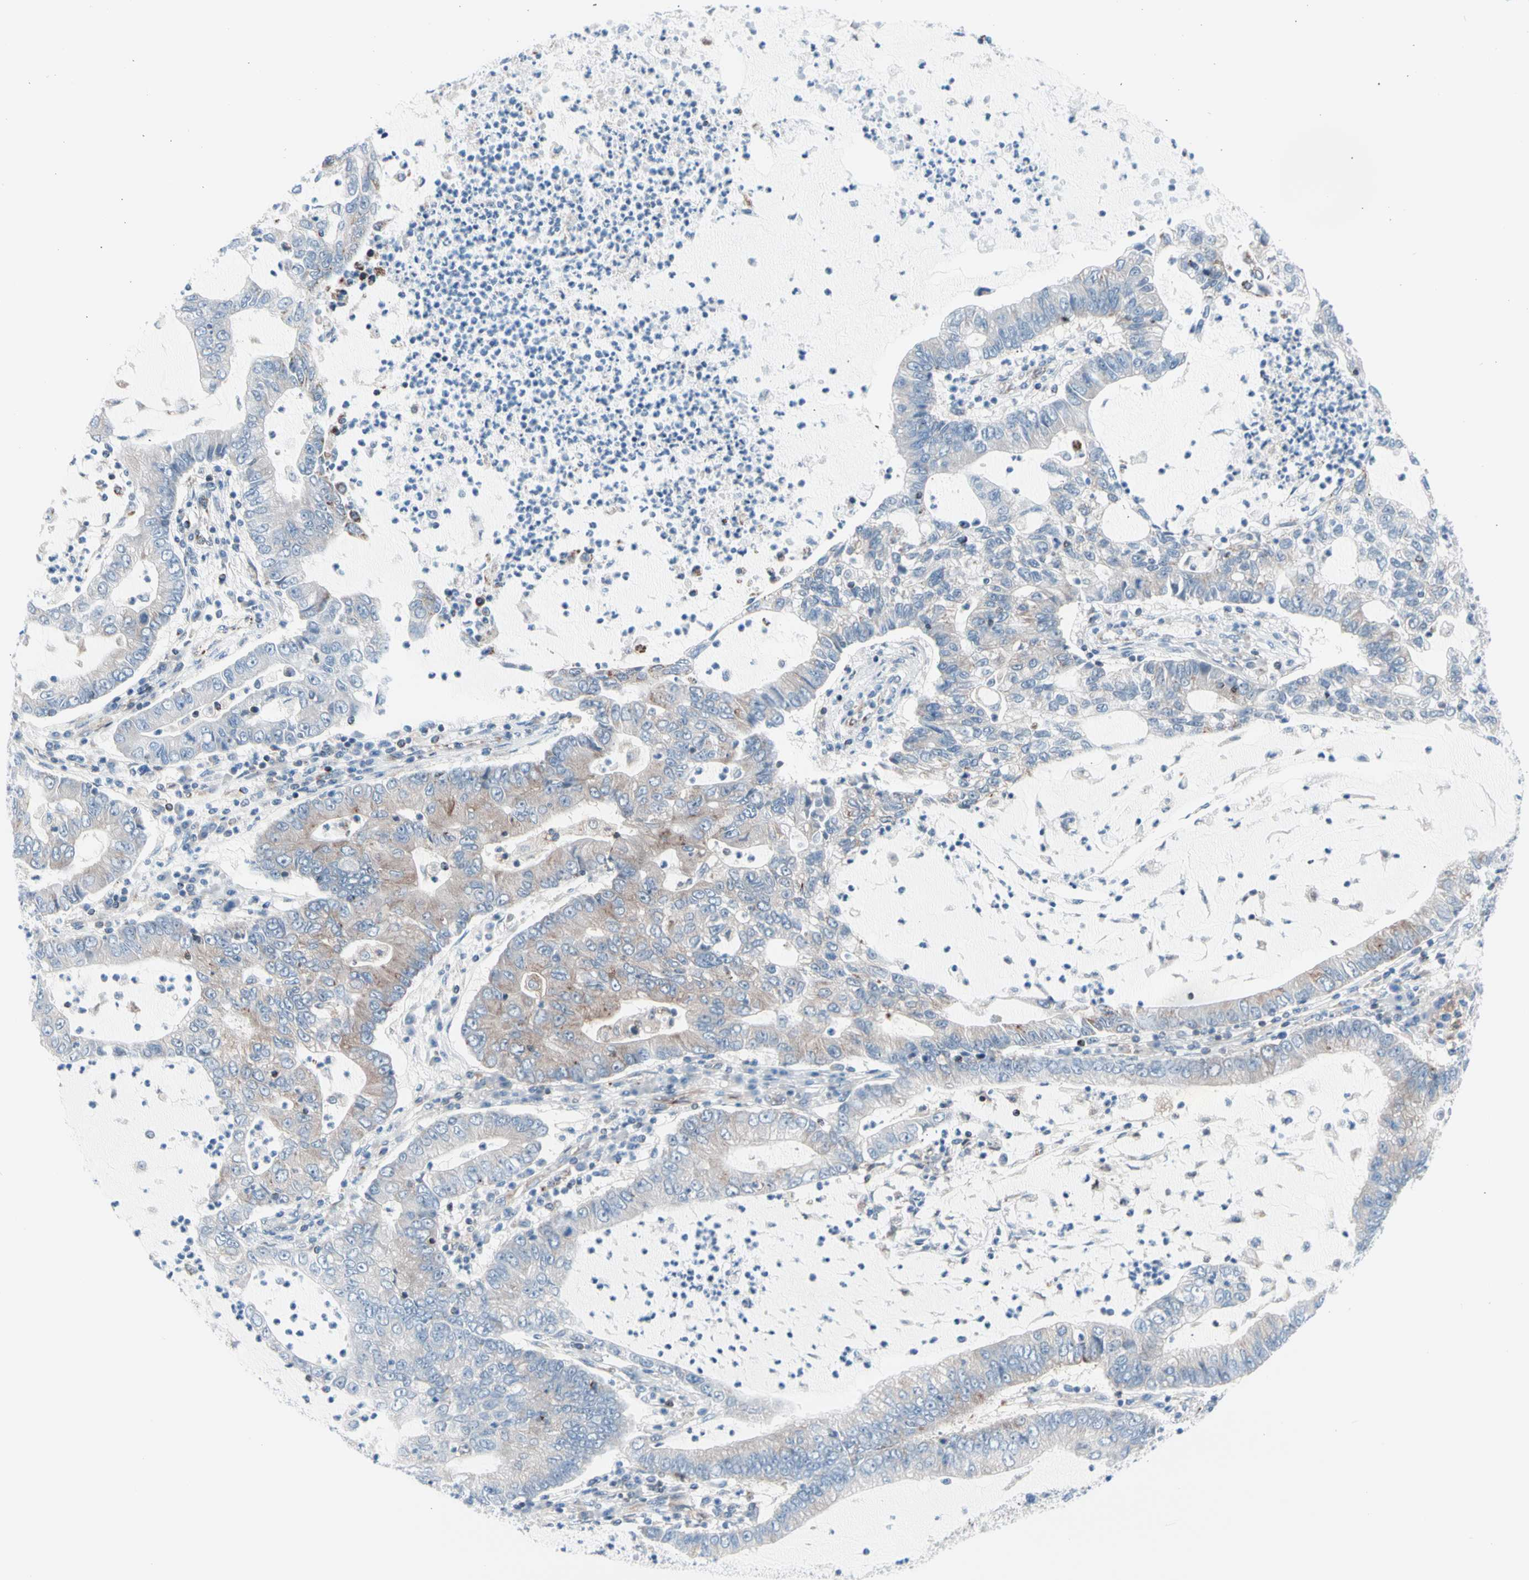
{"staining": {"intensity": "weak", "quantity": "<25%", "location": "cytoplasmic/membranous"}, "tissue": "lung cancer", "cell_type": "Tumor cells", "image_type": "cancer", "snomed": [{"axis": "morphology", "description": "Adenocarcinoma, NOS"}, {"axis": "topography", "description": "Lung"}], "caption": "Tumor cells show no significant expression in lung cancer.", "gene": "HK1", "patient": {"sex": "female", "age": 51}}